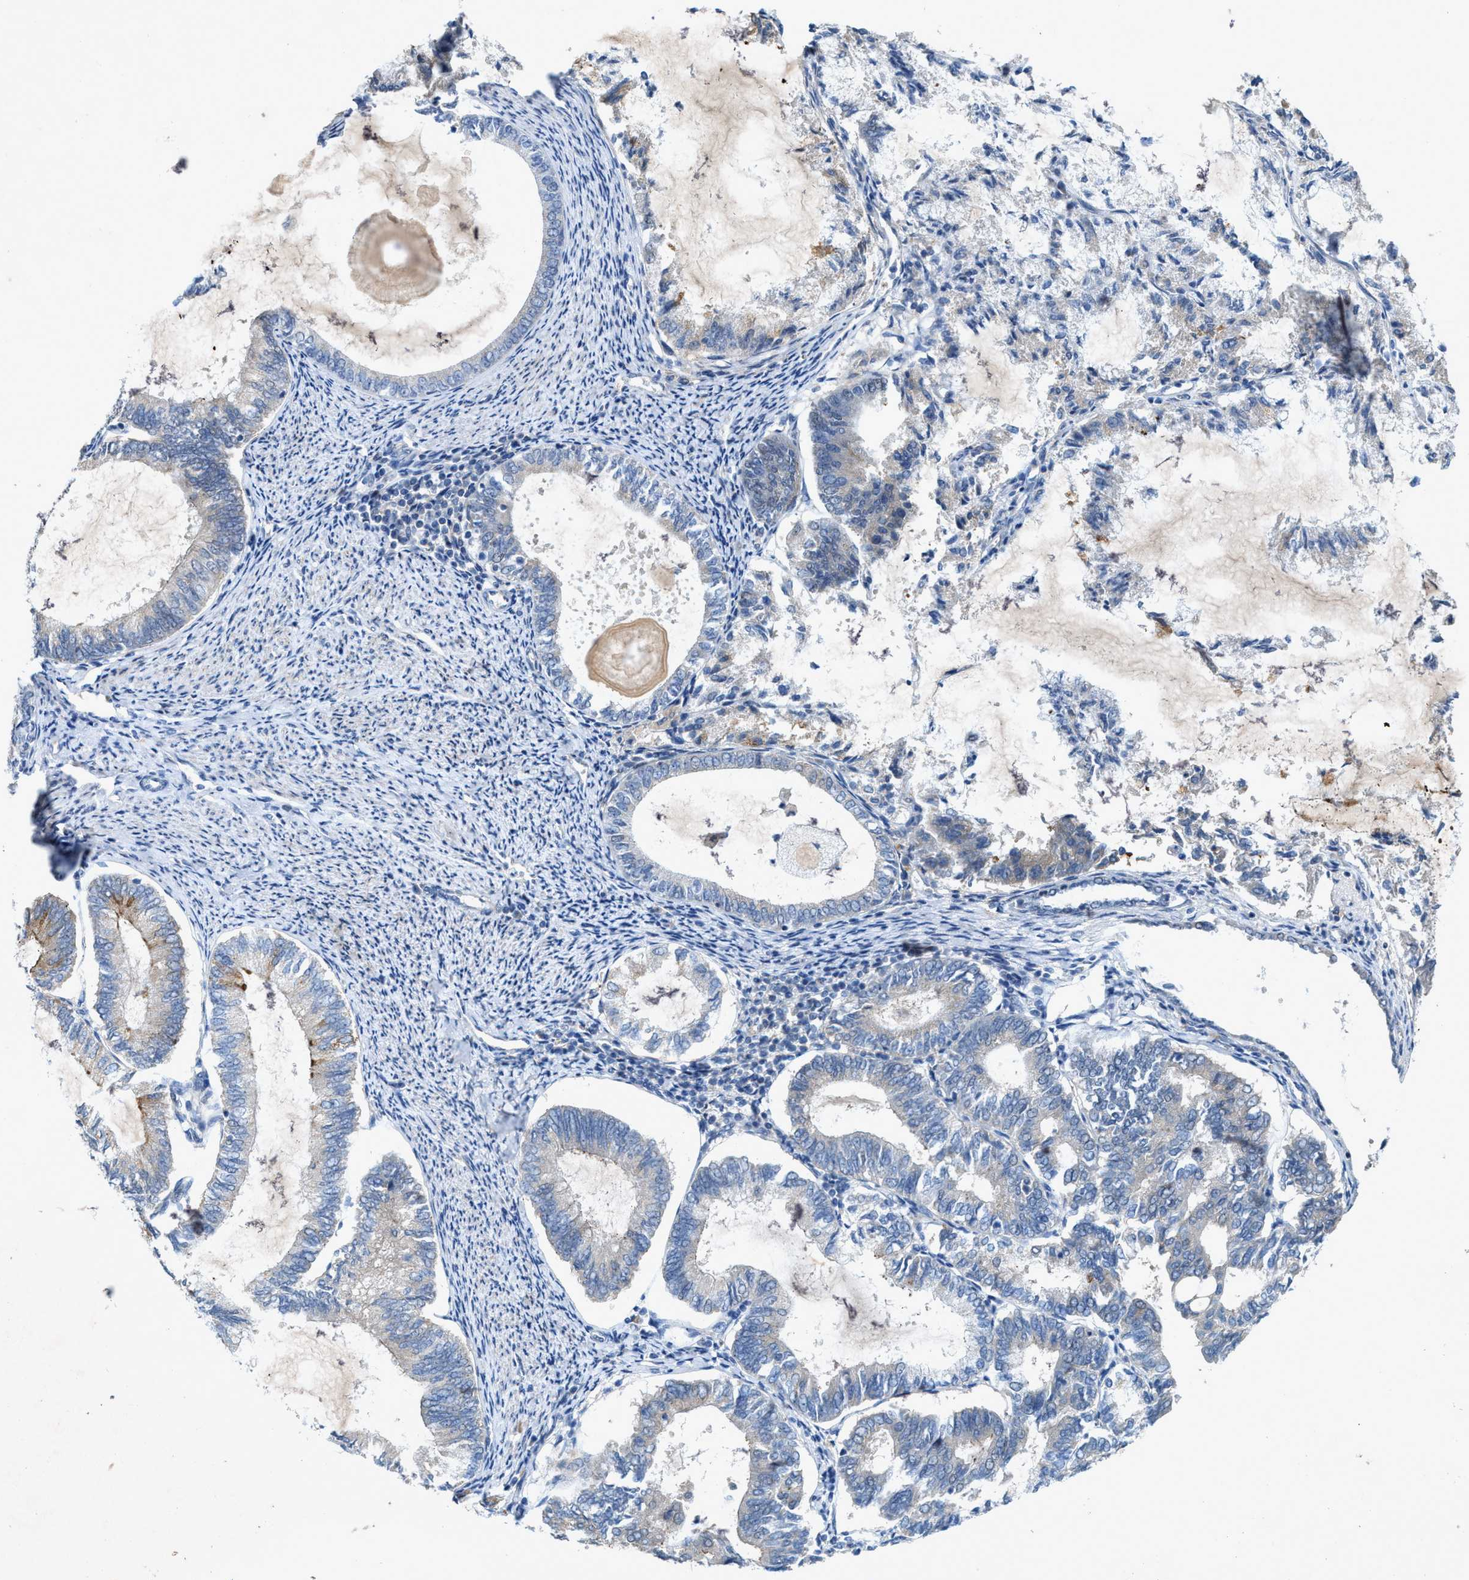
{"staining": {"intensity": "weak", "quantity": "<25%", "location": "cytoplasmic/membranous"}, "tissue": "endometrial cancer", "cell_type": "Tumor cells", "image_type": "cancer", "snomed": [{"axis": "morphology", "description": "Adenocarcinoma, NOS"}, {"axis": "topography", "description": "Endometrium"}], "caption": "Immunohistochemistry (IHC) image of neoplastic tissue: human endometrial adenocarcinoma stained with DAB (3,3'-diaminobenzidine) shows no significant protein positivity in tumor cells.", "gene": "URGCP", "patient": {"sex": "female", "age": 86}}